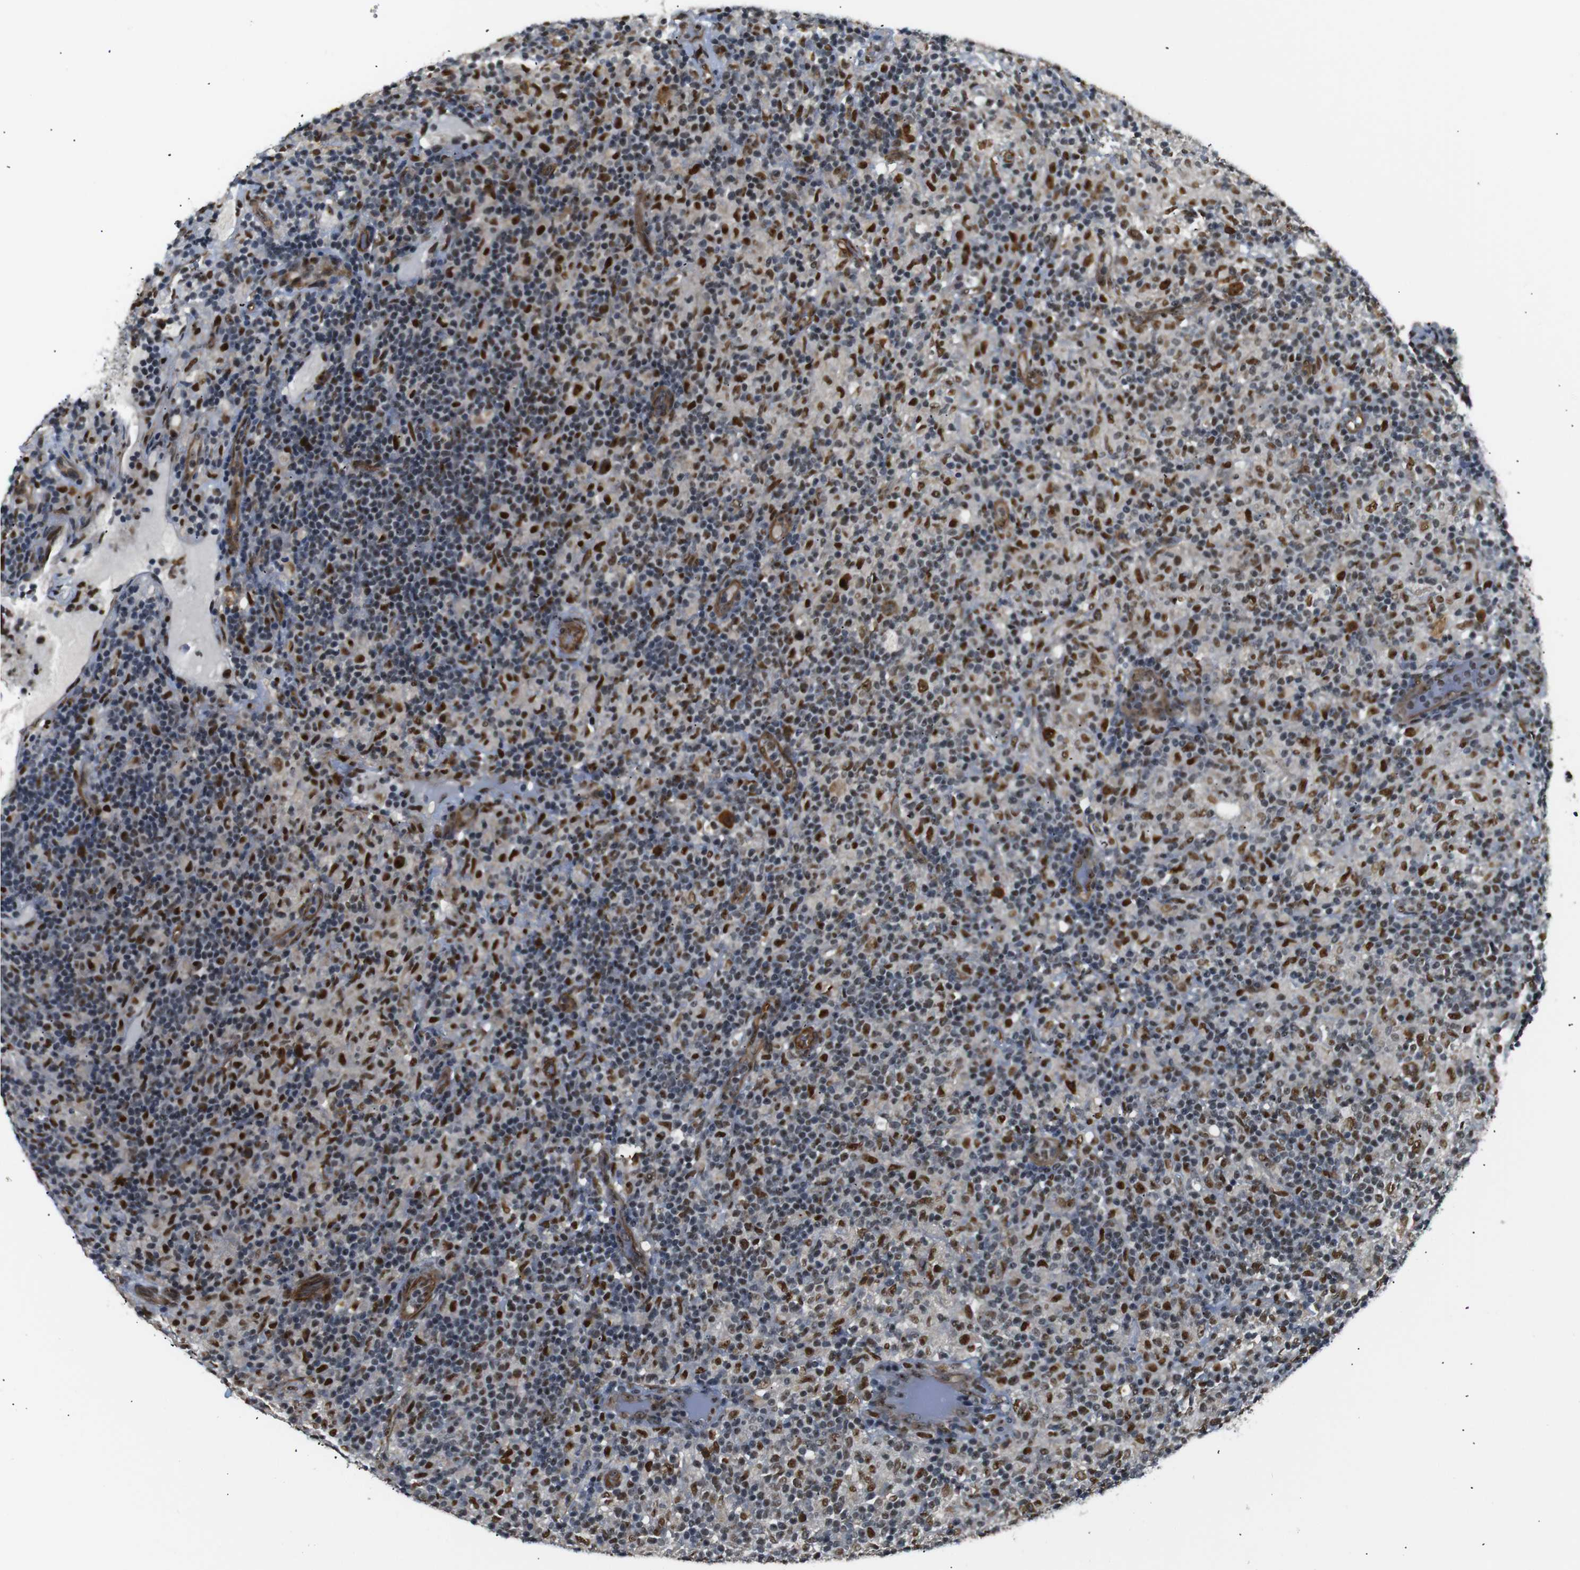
{"staining": {"intensity": "strong", "quantity": "25%-75%", "location": "nuclear"}, "tissue": "lymphoma", "cell_type": "Tumor cells", "image_type": "cancer", "snomed": [{"axis": "morphology", "description": "Hodgkin's disease, NOS"}, {"axis": "topography", "description": "Lymph node"}], "caption": "A brown stain highlights strong nuclear staining of a protein in human Hodgkin's disease tumor cells.", "gene": "PARN", "patient": {"sex": "male", "age": 70}}